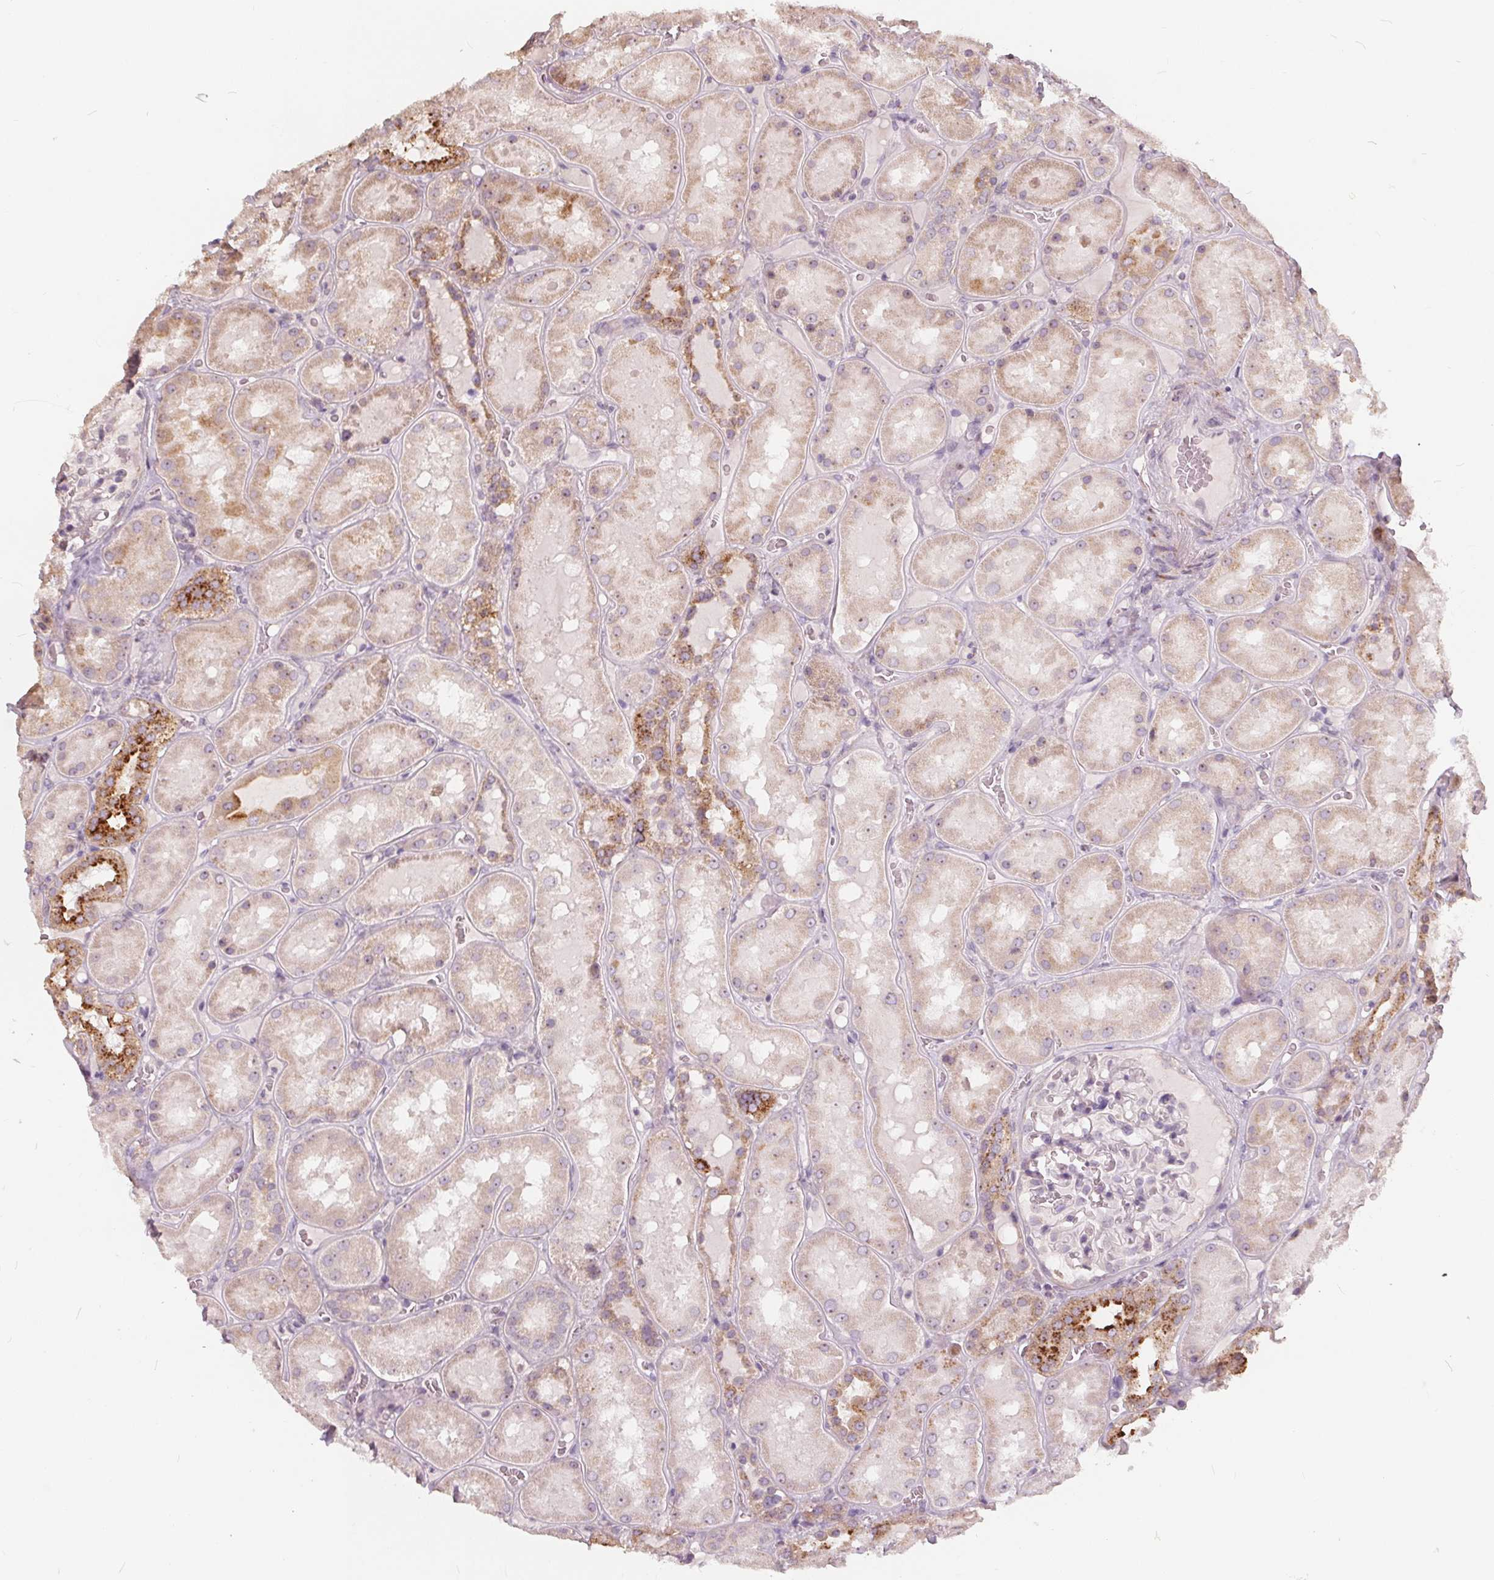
{"staining": {"intensity": "negative", "quantity": "none", "location": "none"}, "tissue": "kidney", "cell_type": "Cells in glomeruli", "image_type": "normal", "snomed": [{"axis": "morphology", "description": "Normal tissue, NOS"}, {"axis": "topography", "description": "Kidney"}], "caption": "A micrograph of human kidney is negative for staining in cells in glomeruli. The staining was performed using DAB (3,3'-diaminobenzidine) to visualize the protein expression in brown, while the nuclei were stained in blue with hematoxylin (Magnification: 20x).", "gene": "DRC3", "patient": {"sex": "male", "age": 73}}